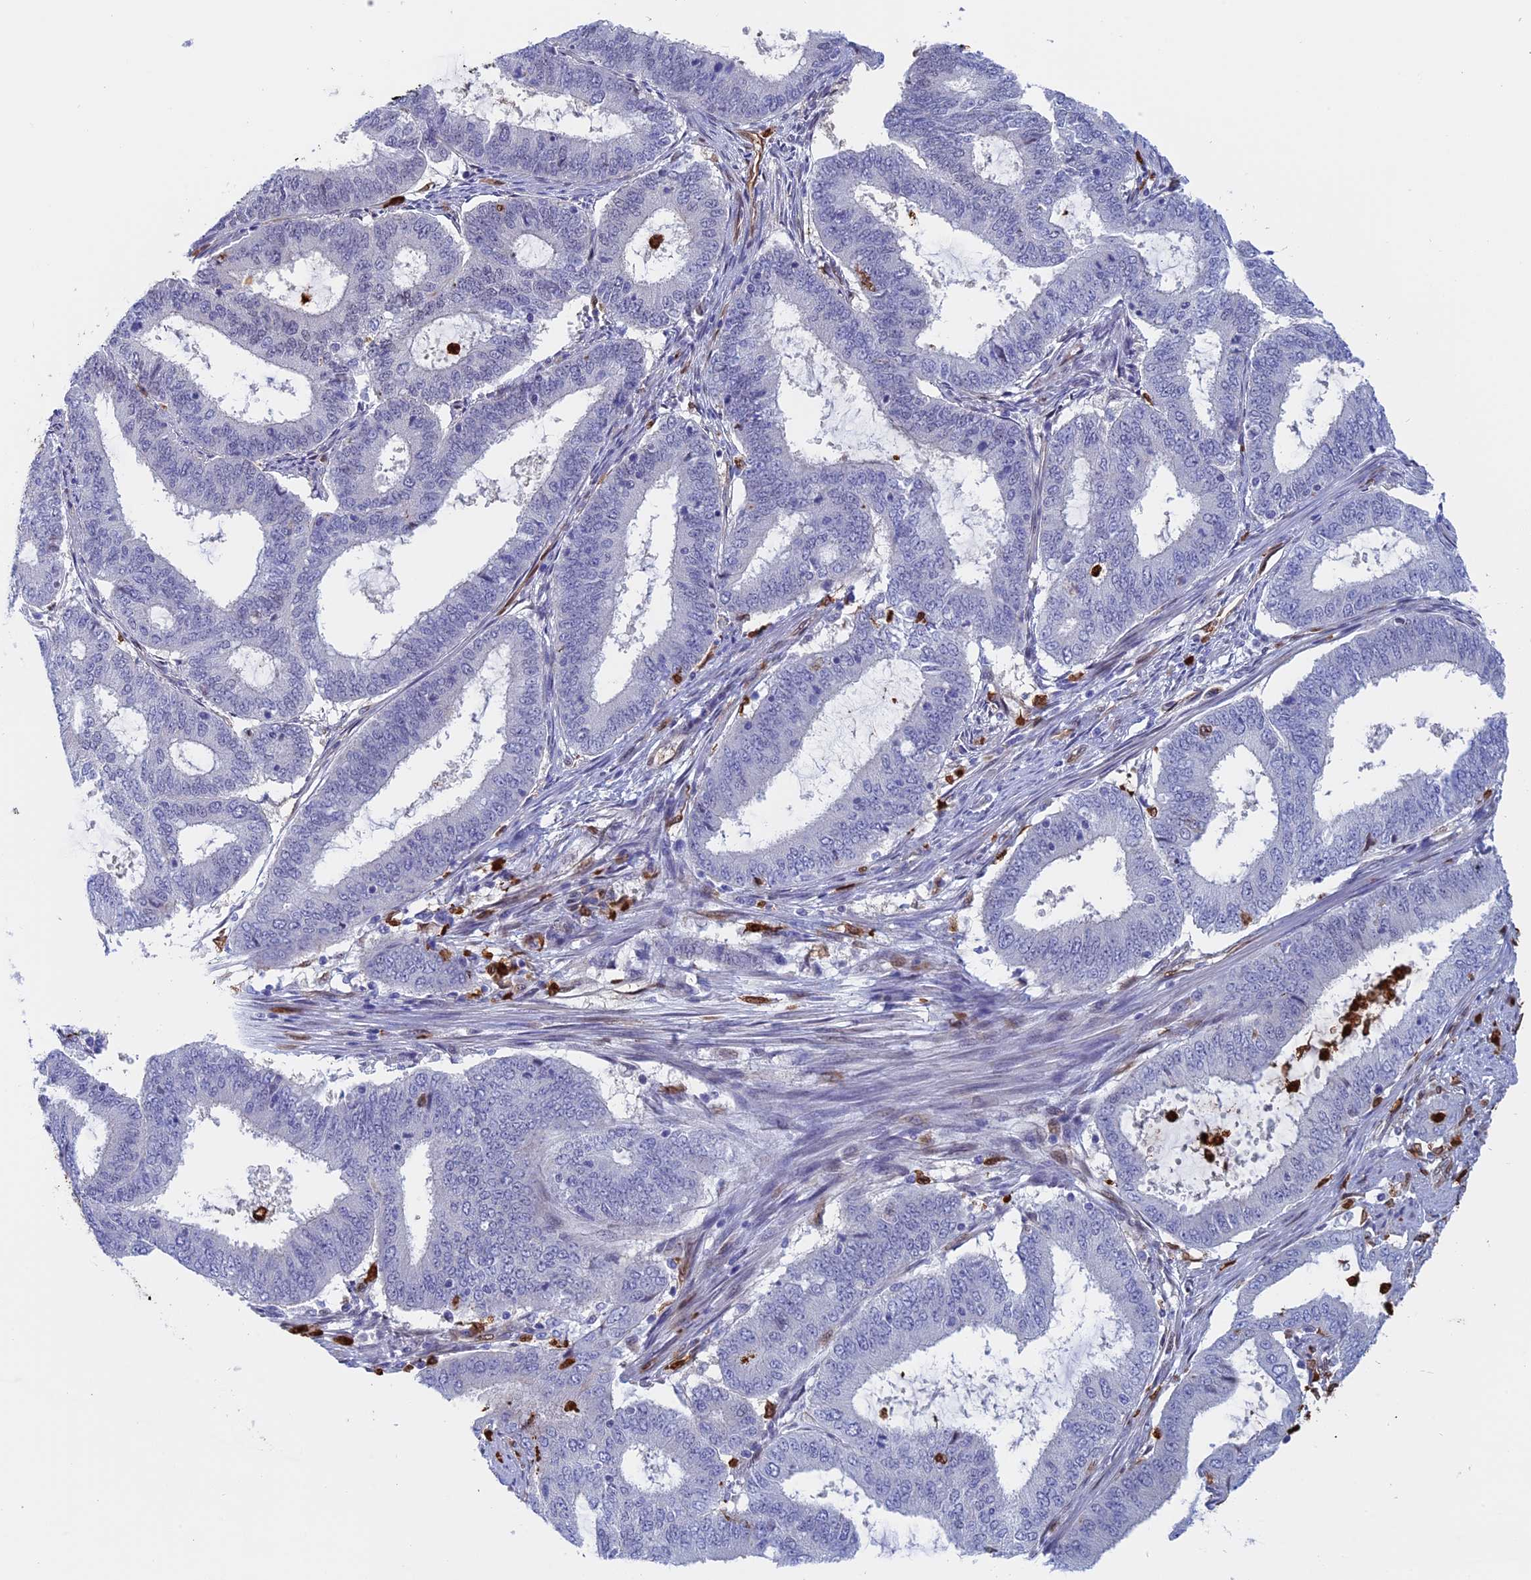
{"staining": {"intensity": "negative", "quantity": "none", "location": "none"}, "tissue": "endometrial cancer", "cell_type": "Tumor cells", "image_type": "cancer", "snomed": [{"axis": "morphology", "description": "Adenocarcinoma, NOS"}, {"axis": "topography", "description": "Endometrium"}], "caption": "Immunohistochemical staining of human adenocarcinoma (endometrial) demonstrates no significant expression in tumor cells.", "gene": "SLC26A1", "patient": {"sex": "female", "age": 51}}